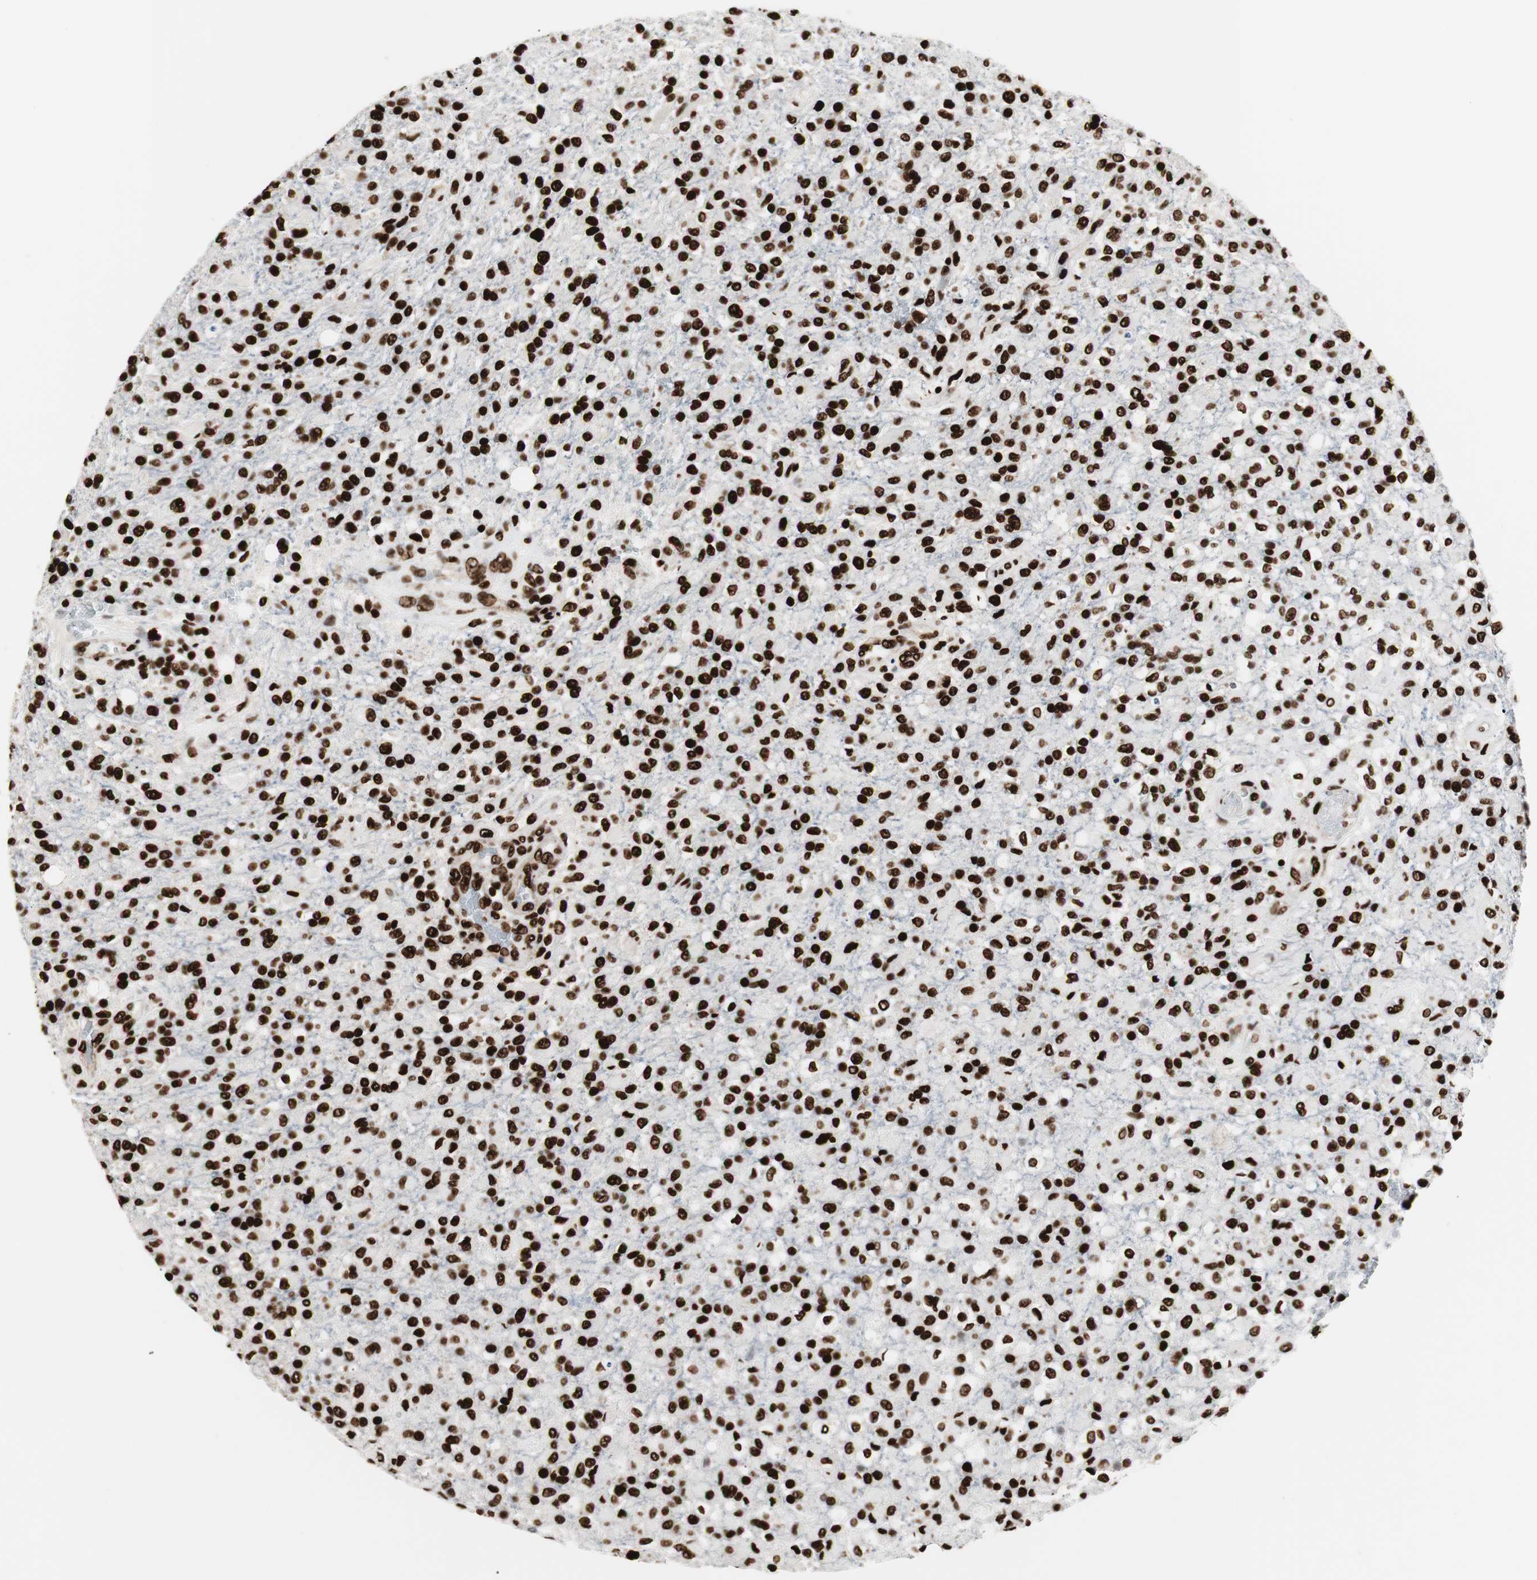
{"staining": {"intensity": "strong", "quantity": ">75%", "location": "nuclear"}, "tissue": "glioma", "cell_type": "Tumor cells", "image_type": "cancer", "snomed": [{"axis": "morphology", "description": "Glioma, malignant, High grade"}, {"axis": "topography", "description": "Brain"}], "caption": "A photomicrograph of malignant glioma (high-grade) stained for a protein displays strong nuclear brown staining in tumor cells.", "gene": "MTA2", "patient": {"sex": "male", "age": 71}}